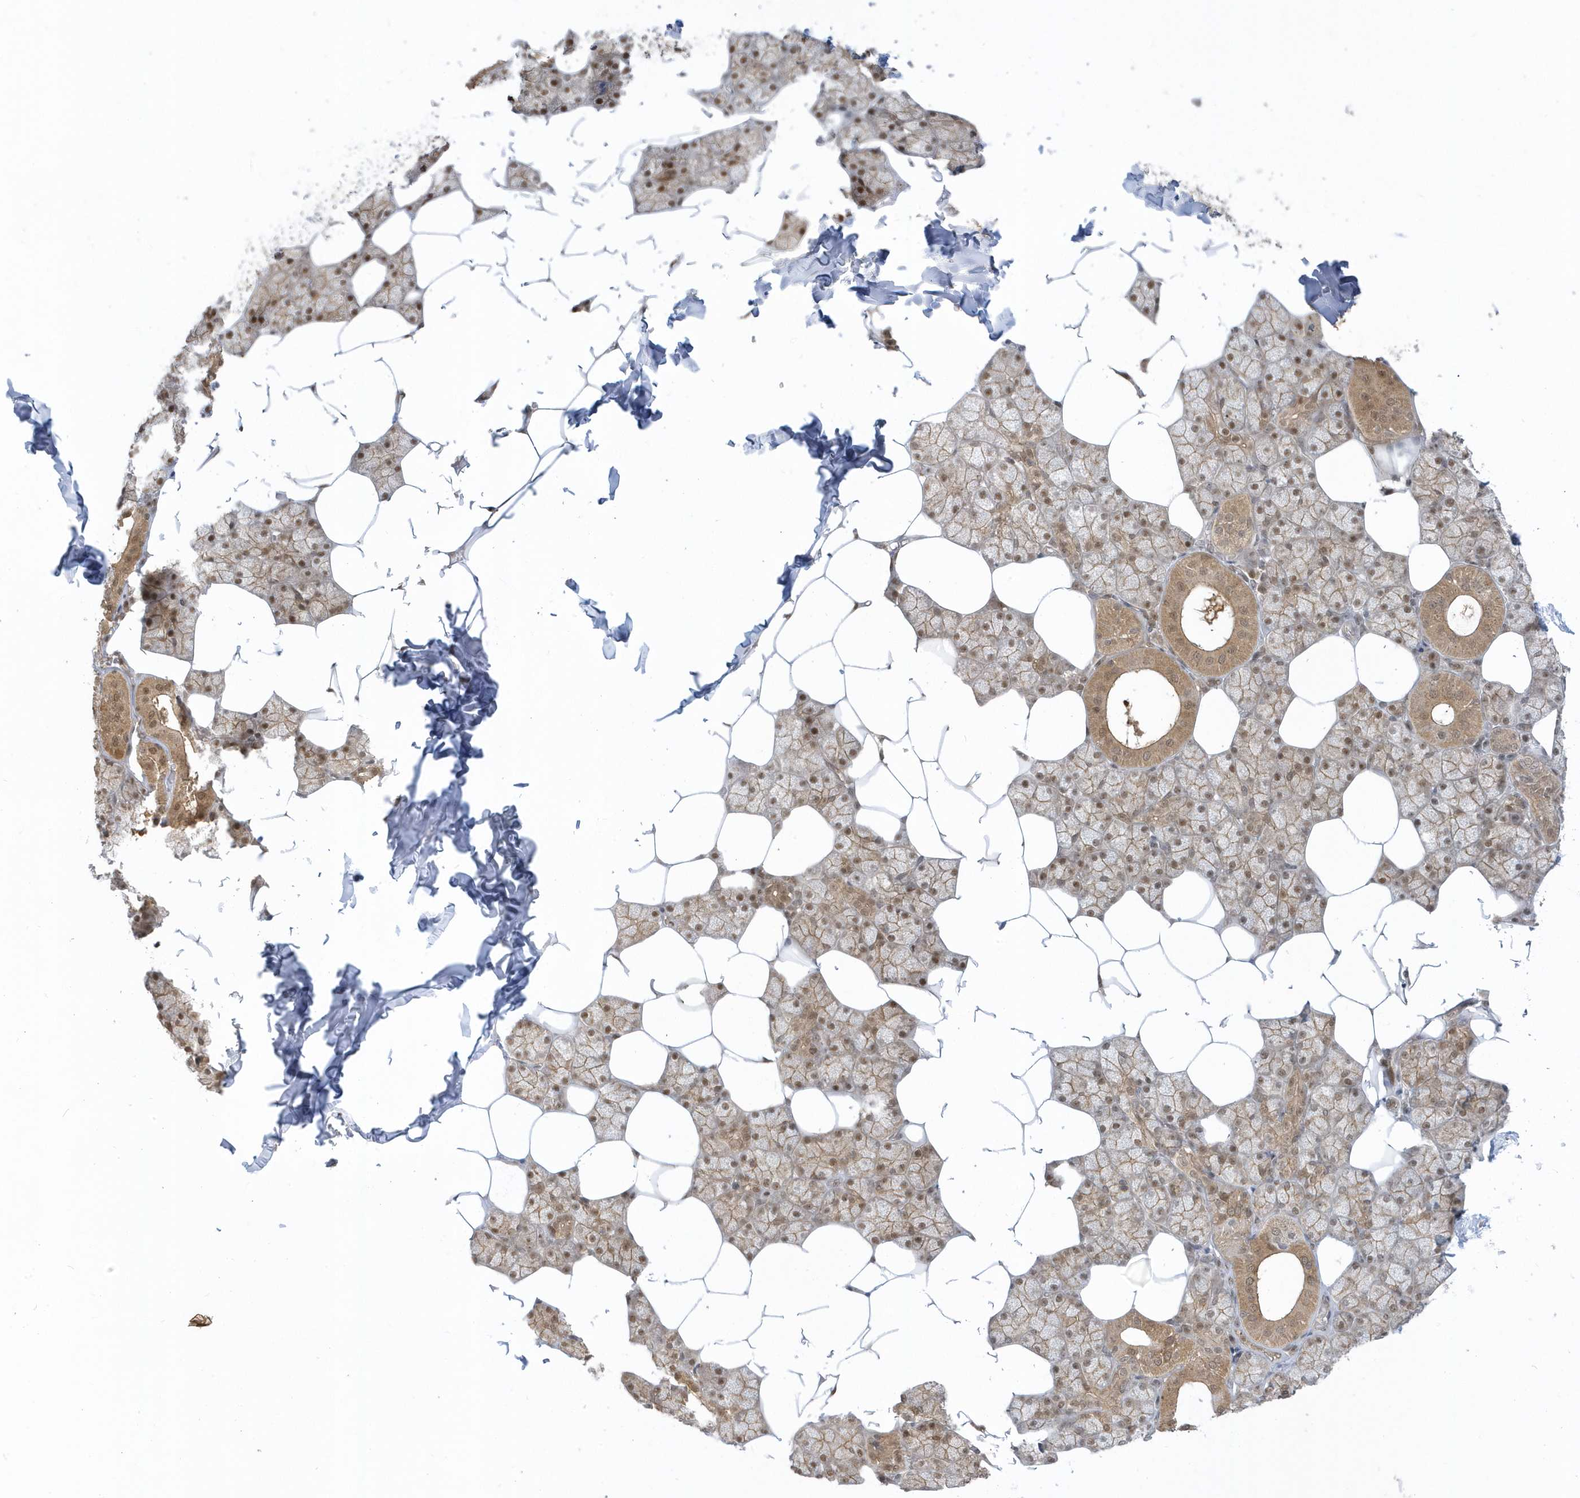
{"staining": {"intensity": "moderate", "quantity": ">75%", "location": "cytoplasmic/membranous,nuclear"}, "tissue": "salivary gland", "cell_type": "Glandular cells", "image_type": "normal", "snomed": [{"axis": "morphology", "description": "Normal tissue, NOS"}, {"axis": "topography", "description": "Salivary gland"}], "caption": "Immunohistochemistry (DAB) staining of benign salivary gland demonstrates moderate cytoplasmic/membranous,nuclear protein expression in about >75% of glandular cells. The protein is stained brown, and the nuclei are stained in blue (DAB IHC with brightfield microscopy, high magnification).", "gene": "PPP1R7", "patient": {"sex": "male", "age": 62}}